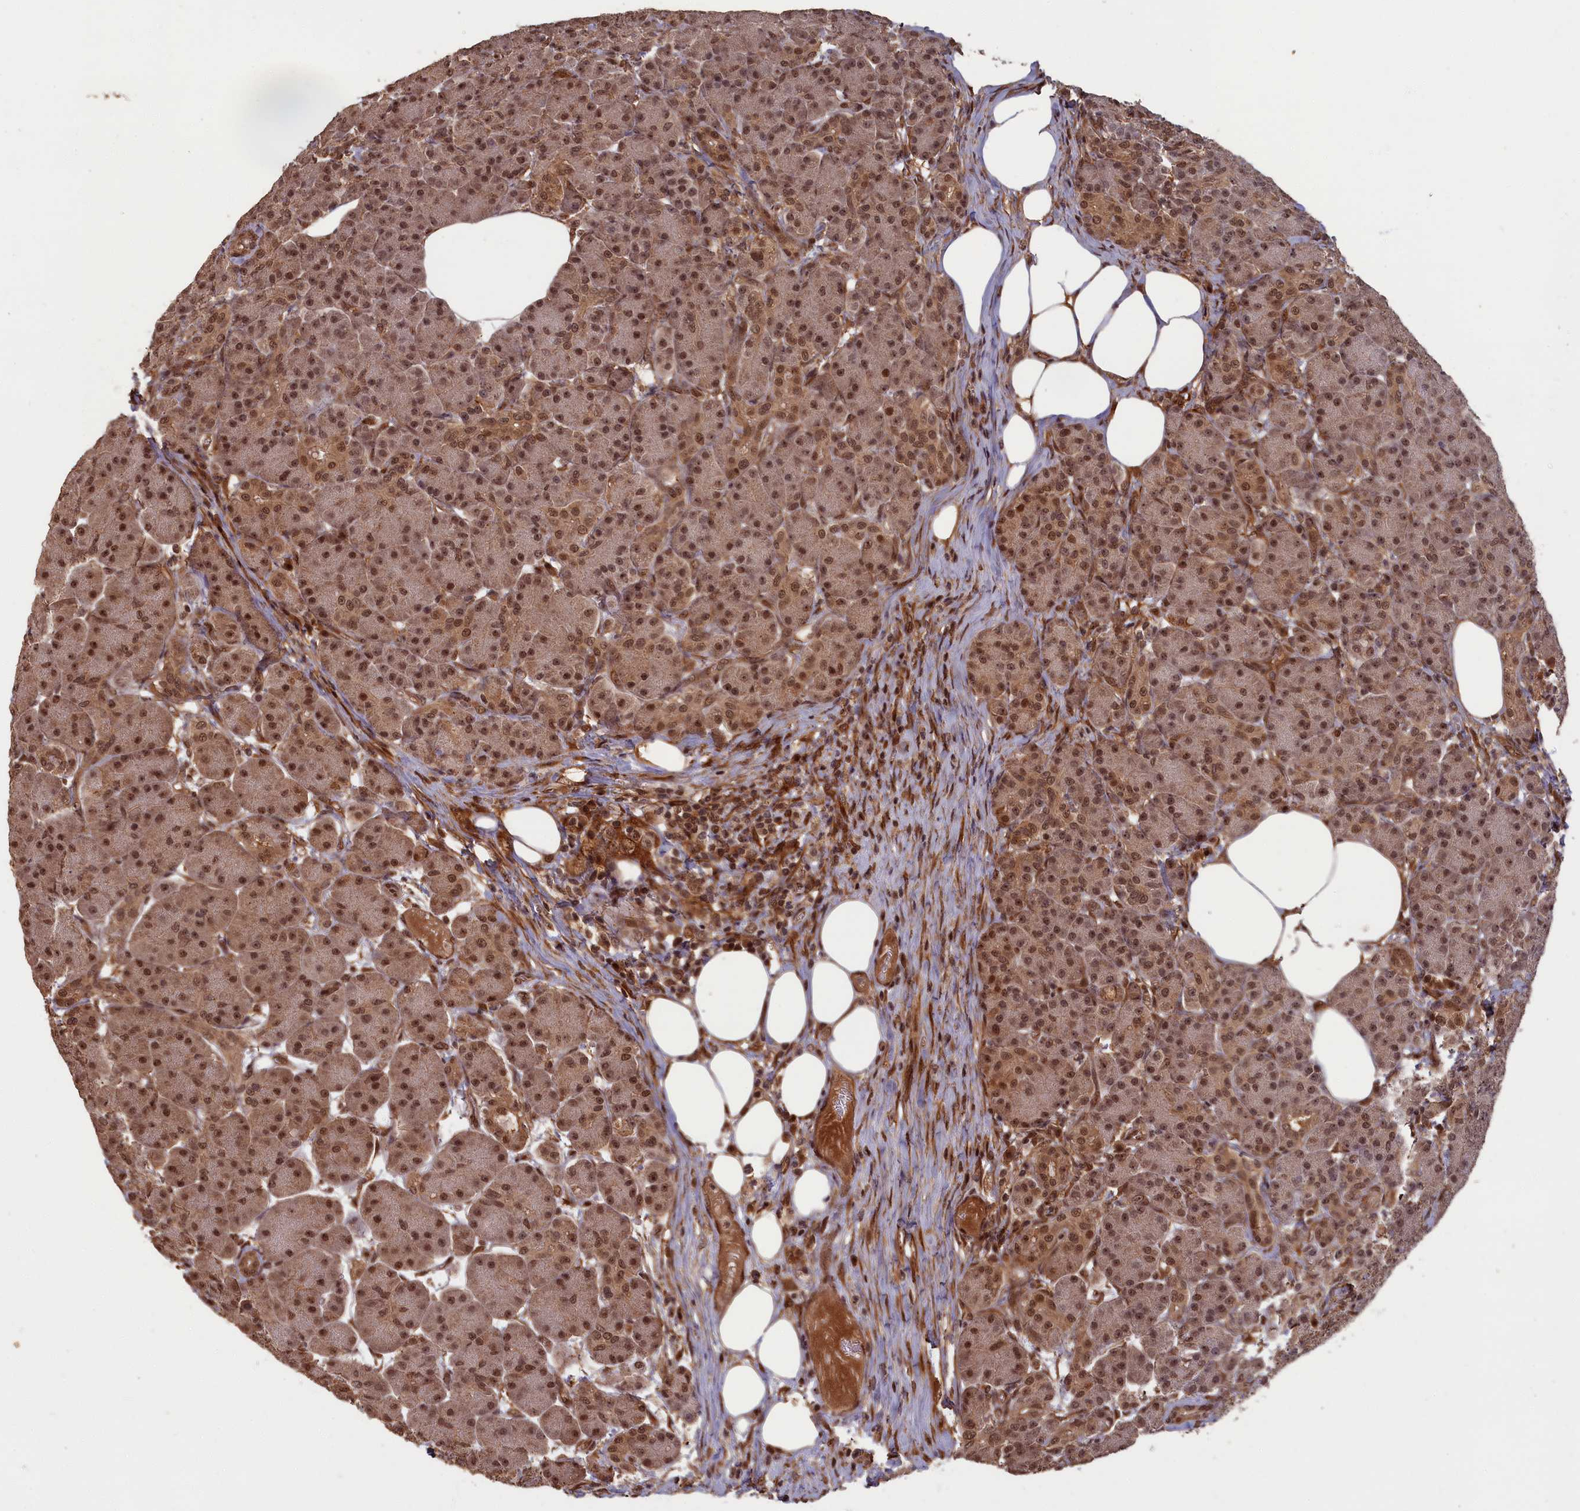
{"staining": {"intensity": "moderate", "quantity": ">75%", "location": "cytoplasmic/membranous,nuclear"}, "tissue": "pancreas", "cell_type": "Exocrine glandular cells", "image_type": "normal", "snomed": [{"axis": "morphology", "description": "Normal tissue, NOS"}, {"axis": "topography", "description": "Pancreas"}], "caption": "A brown stain highlights moderate cytoplasmic/membranous,nuclear expression of a protein in exocrine glandular cells of unremarkable human pancreas.", "gene": "HIF3A", "patient": {"sex": "male", "age": 63}}